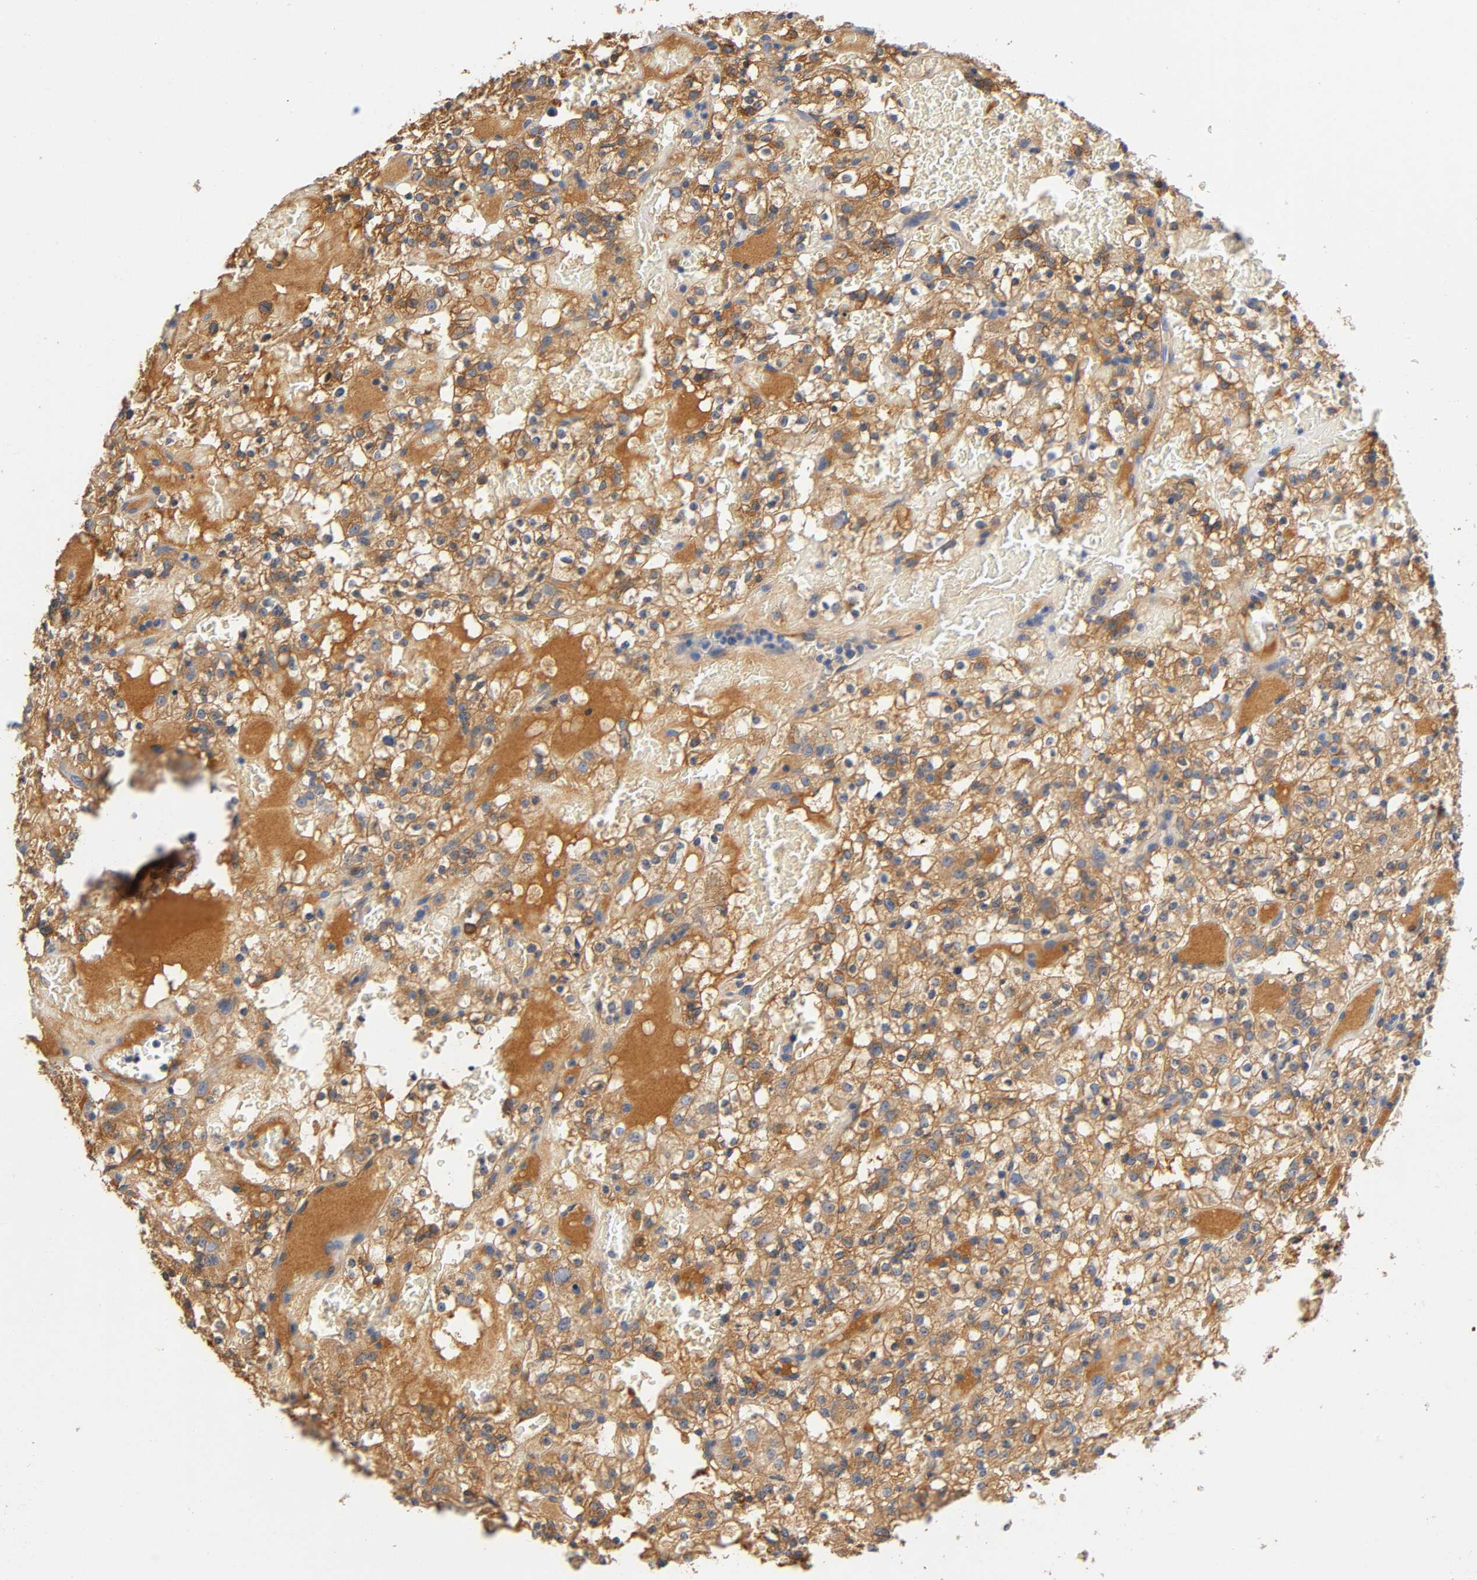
{"staining": {"intensity": "moderate", "quantity": ">75%", "location": "cytoplasmic/membranous"}, "tissue": "renal cancer", "cell_type": "Tumor cells", "image_type": "cancer", "snomed": [{"axis": "morphology", "description": "Normal tissue, NOS"}, {"axis": "morphology", "description": "Adenocarcinoma, NOS"}, {"axis": "topography", "description": "Kidney"}], "caption": "Immunohistochemical staining of renal adenocarcinoma displays medium levels of moderate cytoplasmic/membranous protein positivity in about >75% of tumor cells.", "gene": "TNC", "patient": {"sex": "female", "age": 72}}